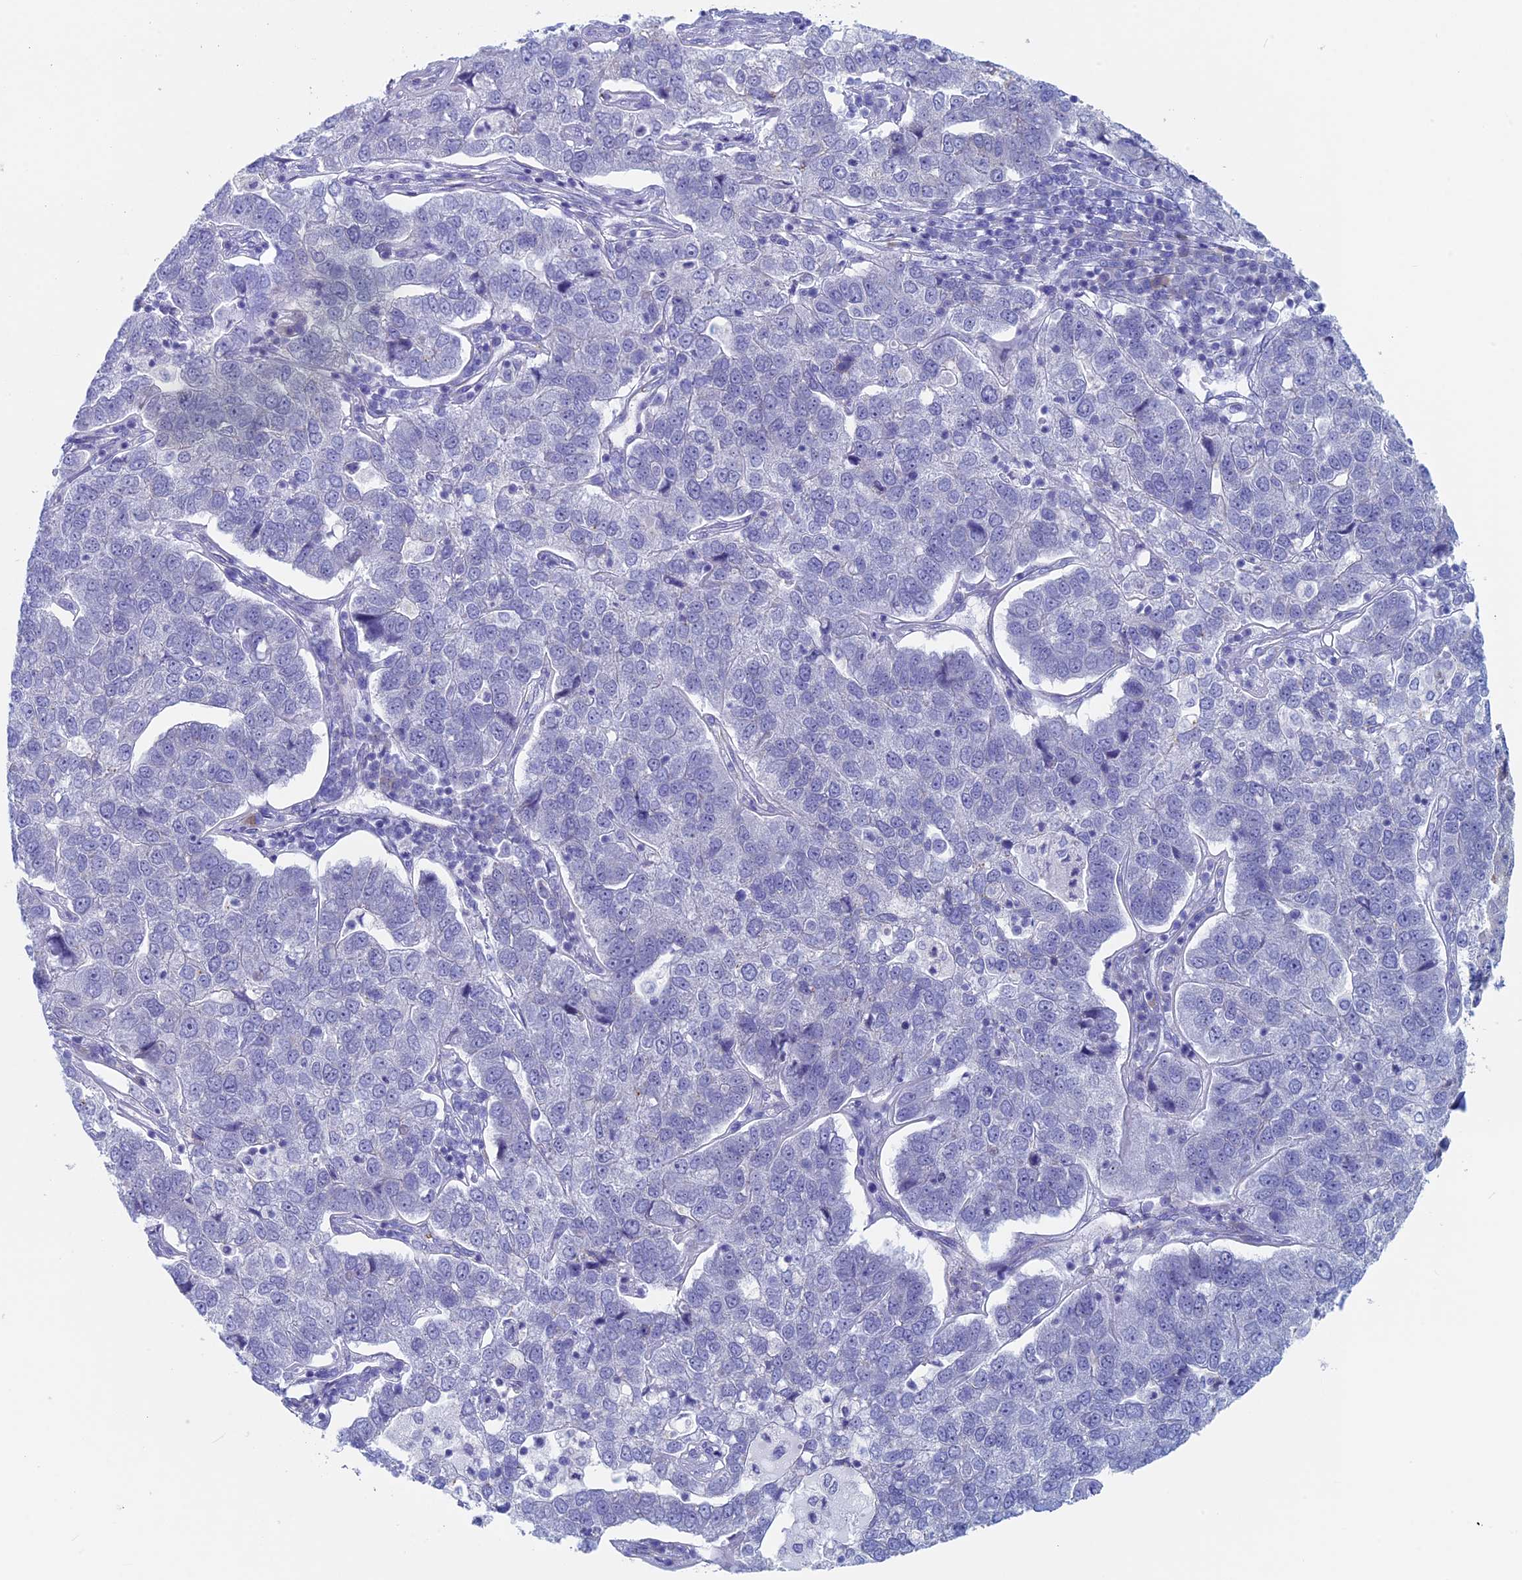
{"staining": {"intensity": "negative", "quantity": "none", "location": "none"}, "tissue": "pancreatic cancer", "cell_type": "Tumor cells", "image_type": "cancer", "snomed": [{"axis": "morphology", "description": "Adenocarcinoma, NOS"}, {"axis": "topography", "description": "Pancreas"}], "caption": "DAB (3,3'-diaminobenzidine) immunohistochemical staining of pancreatic cancer displays no significant positivity in tumor cells.", "gene": "MAGEB6", "patient": {"sex": "female", "age": 61}}